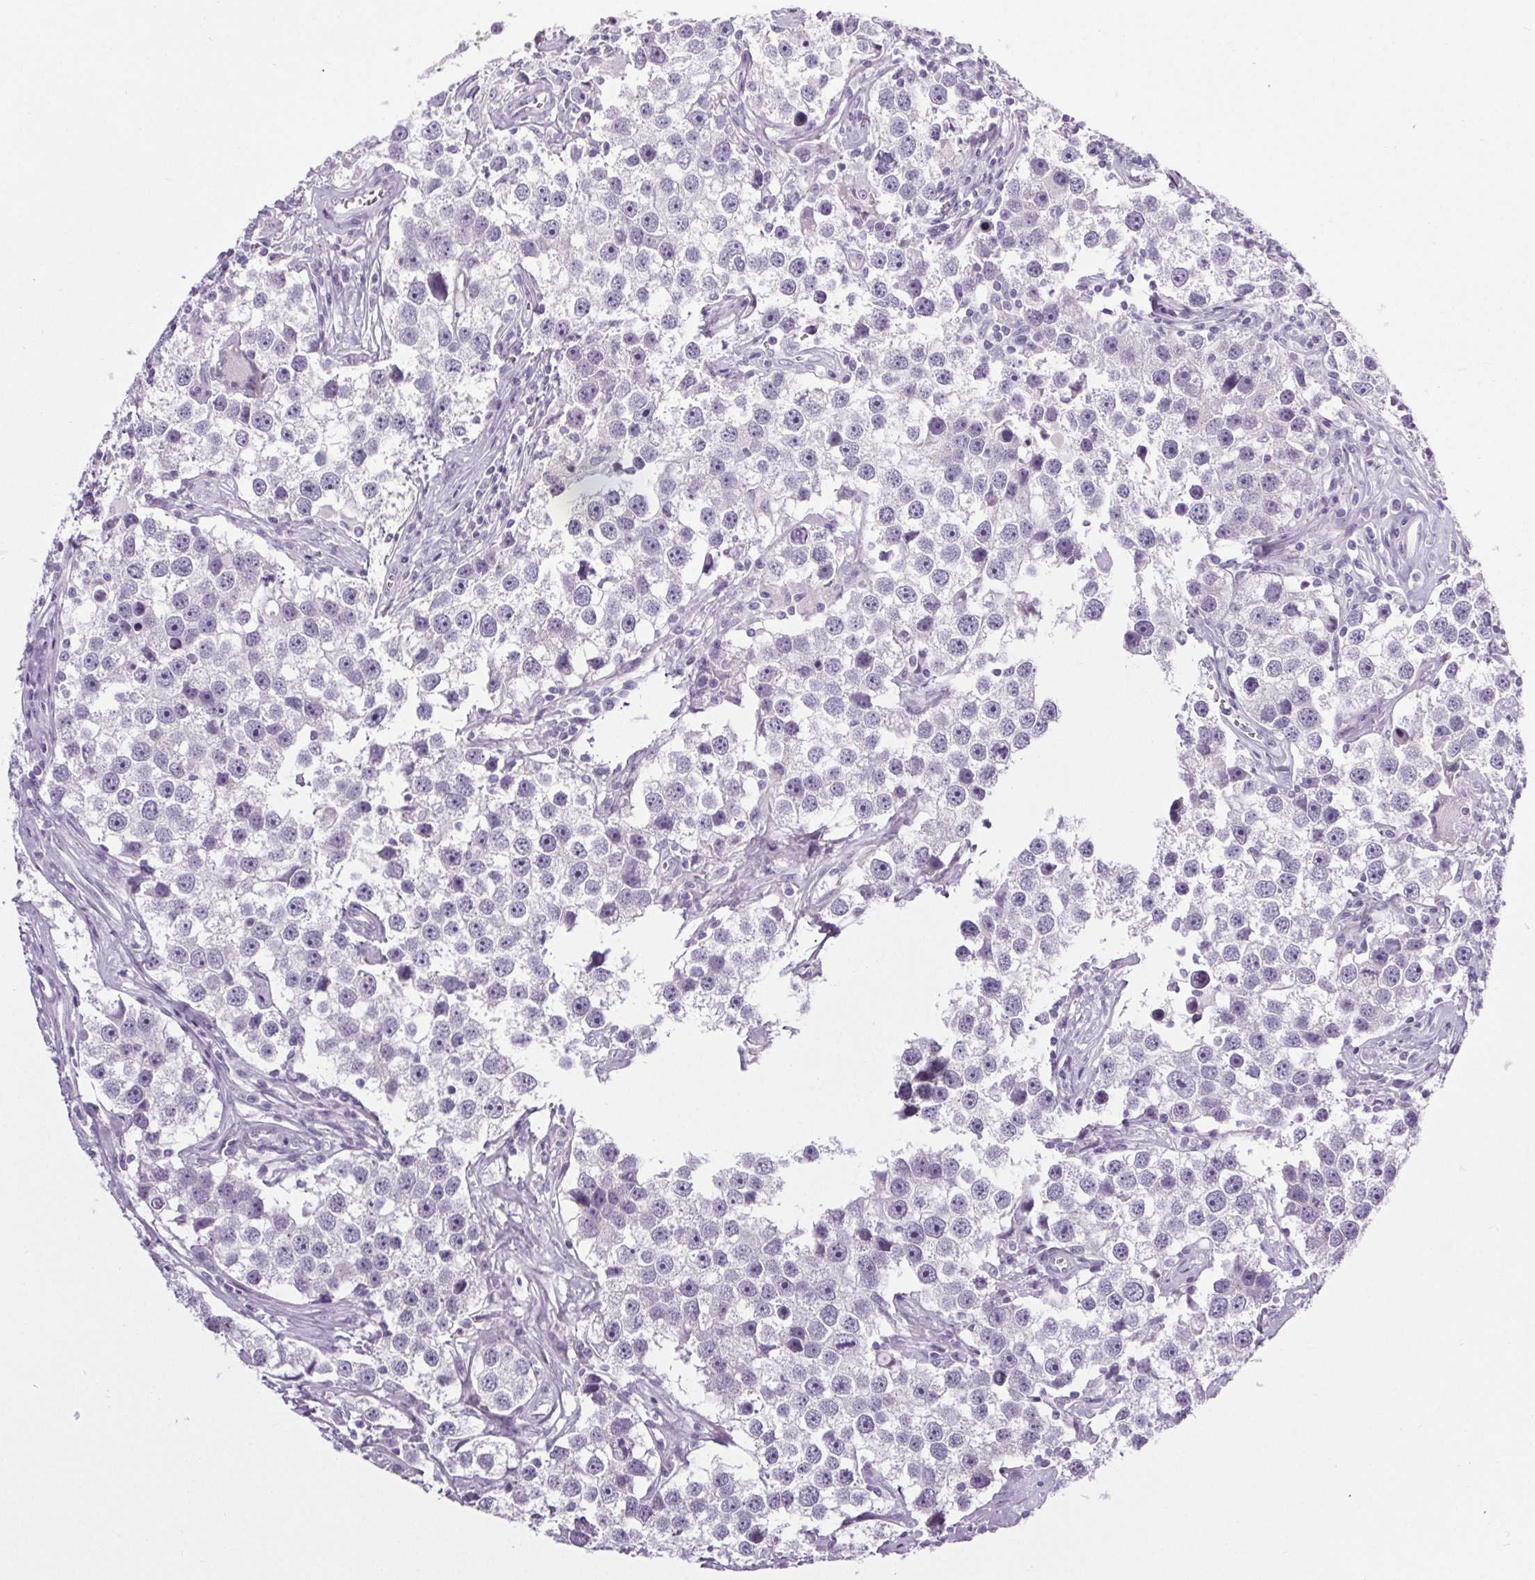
{"staining": {"intensity": "negative", "quantity": "none", "location": "none"}, "tissue": "testis cancer", "cell_type": "Tumor cells", "image_type": "cancer", "snomed": [{"axis": "morphology", "description": "Seminoma, NOS"}, {"axis": "topography", "description": "Testis"}], "caption": "DAB immunohistochemical staining of testis seminoma demonstrates no significant expression in tumor cells.", "gene": "ELAVL2", "patient": {"sex": "male", "age": 49}}